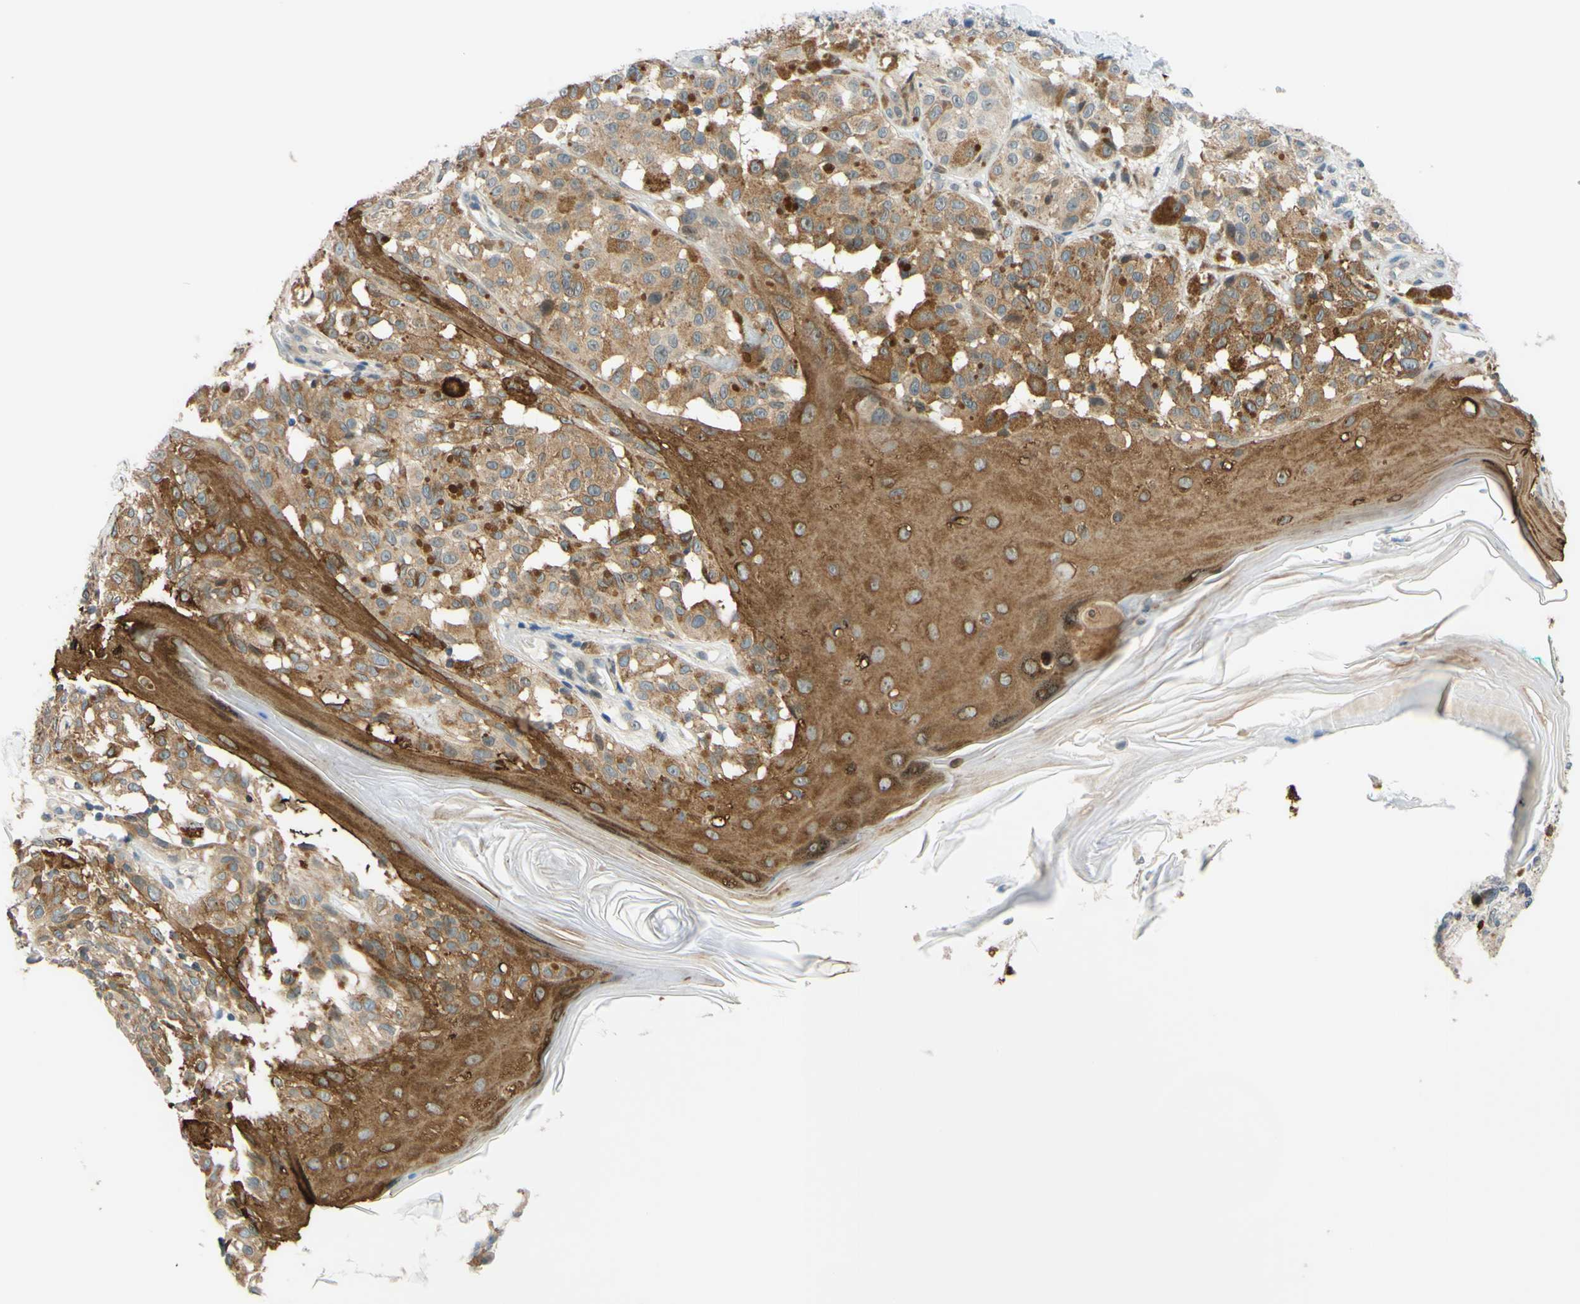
{"staining": {"intensity": "moderate", "quantity": ">75%", "location": "cytoplasmic/membranous"}, "tissue": "melanoma", "cell_type": "Tumor cells", "image_type": "cancer", "snomed": [{"axis": "morphology", "description": "Malignant melanoma, NOS"}, {"axis": "topography", "description": "Skin"}], "caption": "Melanoma stained with DAB IHC displays medium levels of moderate cytoplasmic/membranous positivity in about >75% of tumor cells.", "gene": "C2CD2L", "patient": {"sex": "female", "age": 46}}